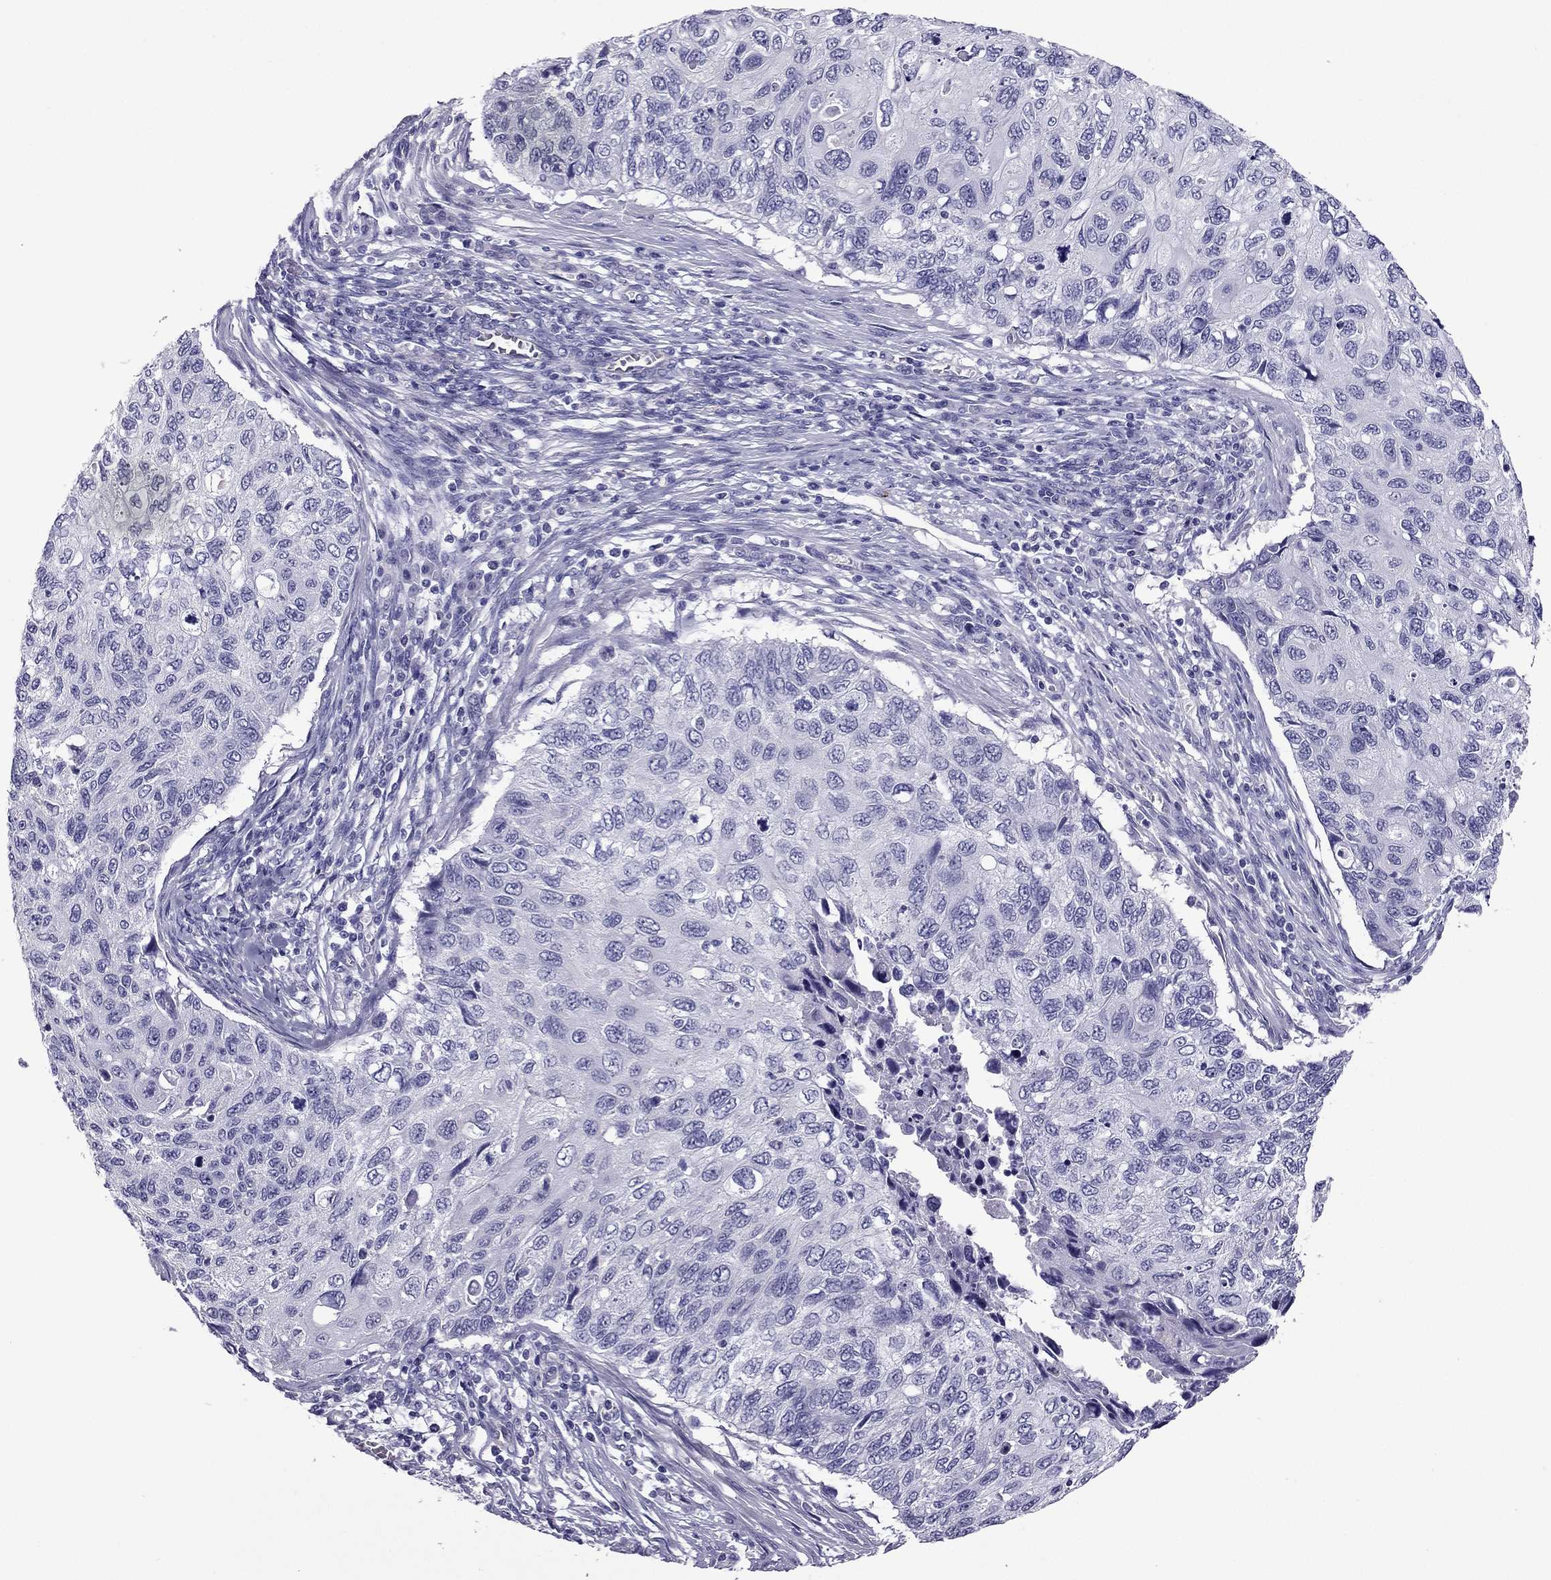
{"staining": {"intensity": "negative", "quantity": "none", "location": "none"}, "tissue": "cervical cancer", "cell_type": "Tumor cells", "image_type": "cancer", "snomed": [{"axis": "morphology", "description": "Squamous cell carcinoma, NOS"}, {"axis": "topography", "description": "Cervix"}], "caption": "There is no significant positivity in tumor cells of cervical squamous cell carcinoma.", "gene": "PDE6A", "patient": {"sex": "female", "age": 70}}